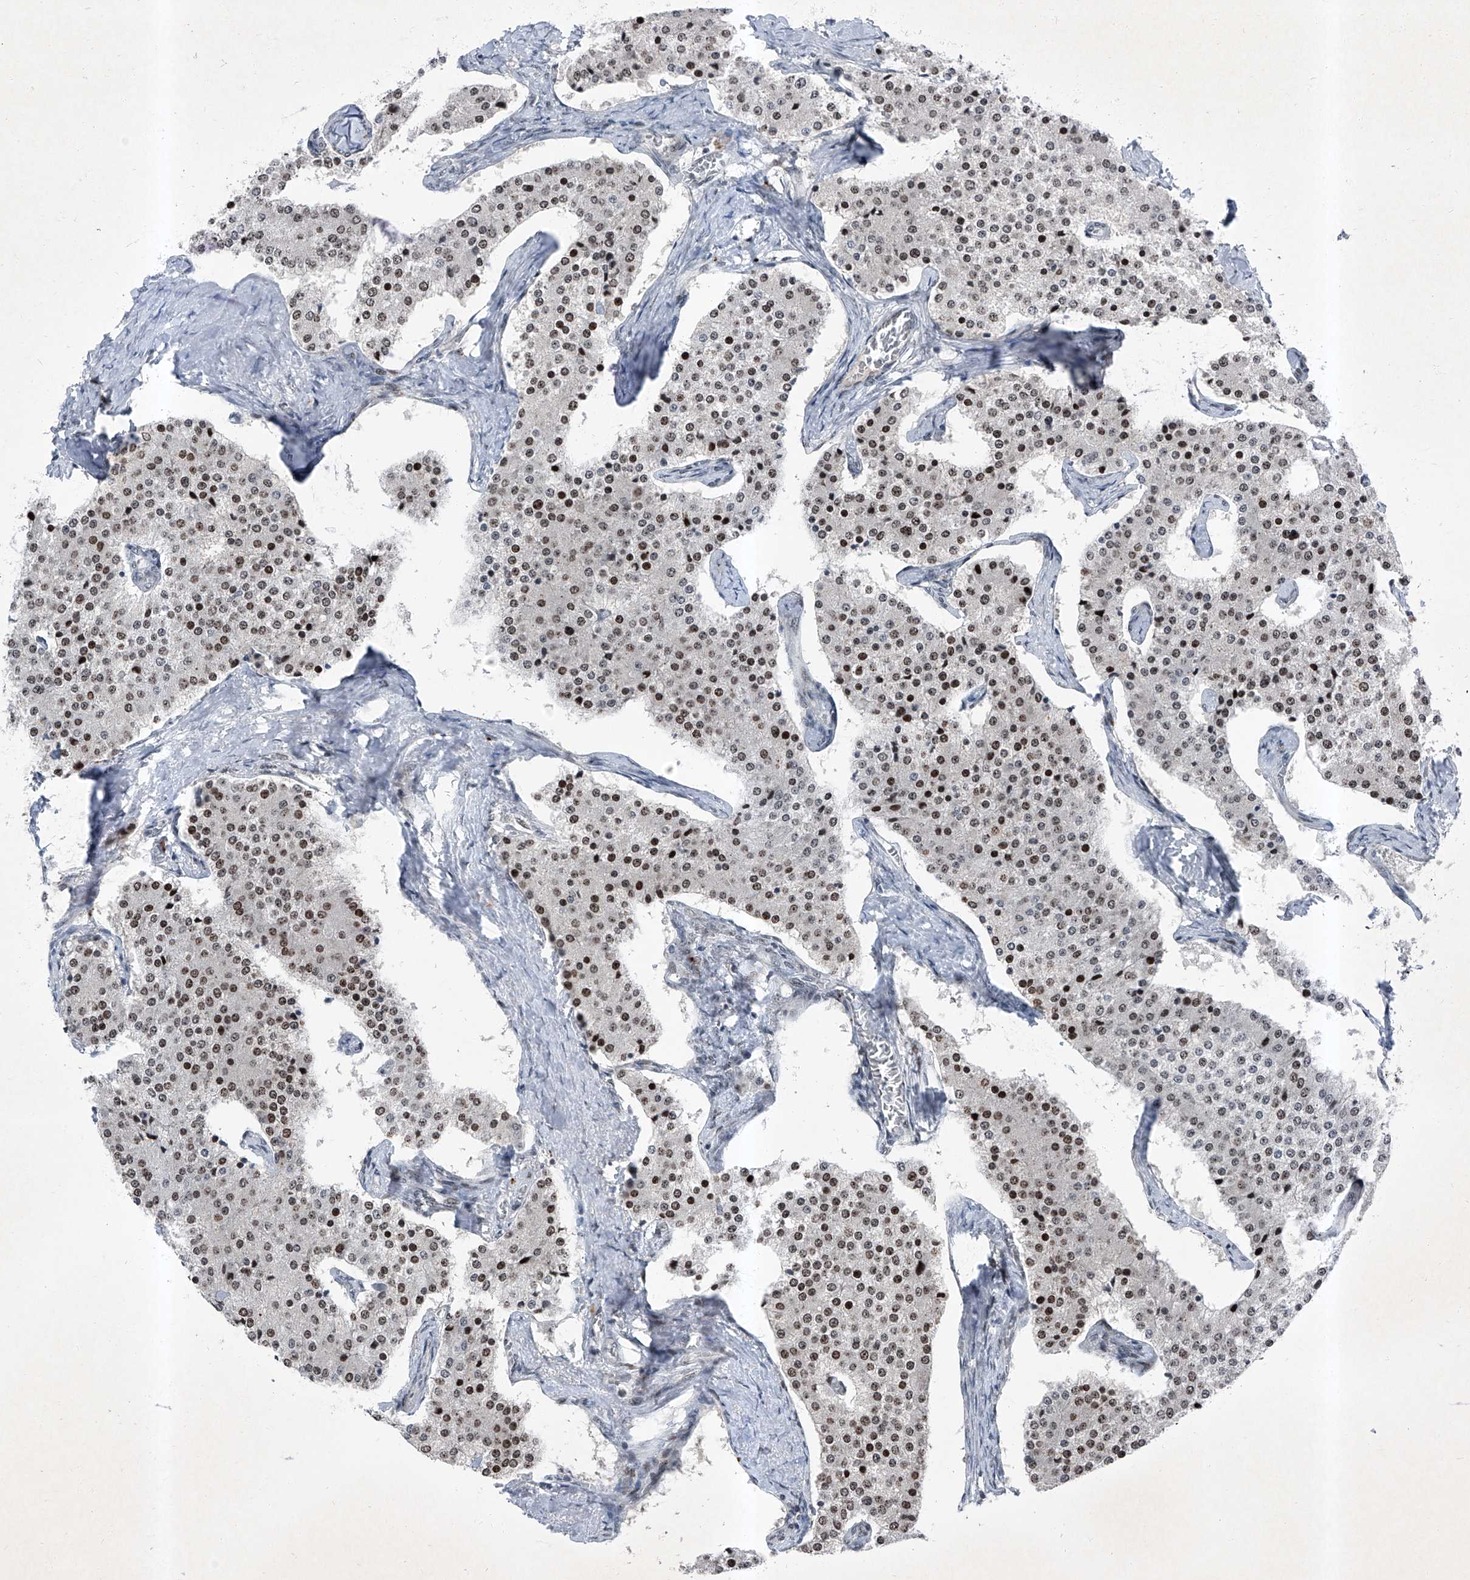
{"staining": {"intensity": "moderate", "quantity": "25%-75%", "location": "nuclear"}, "tissue": "carcinoid", "cell_type": "Tumor cells", "image_type": "cancer", "snomed": [{"axis": "morphology", "description": "Carcinoid, malignant, NOS"}, {"axis": "topography", "description": "Colon"}], "caption": "Immunohistochemistry photomicrograph of neoplastic tissue: human malignant carcinoid stained using immunohistochemistry (IHC) reveals medium levels of moderate protein expression localized specifically in the nuclear of tumor cells, appearing as a nuclear brown color.", "gene": "BMI1", "patient": {"sex": "female", "age": 52}}